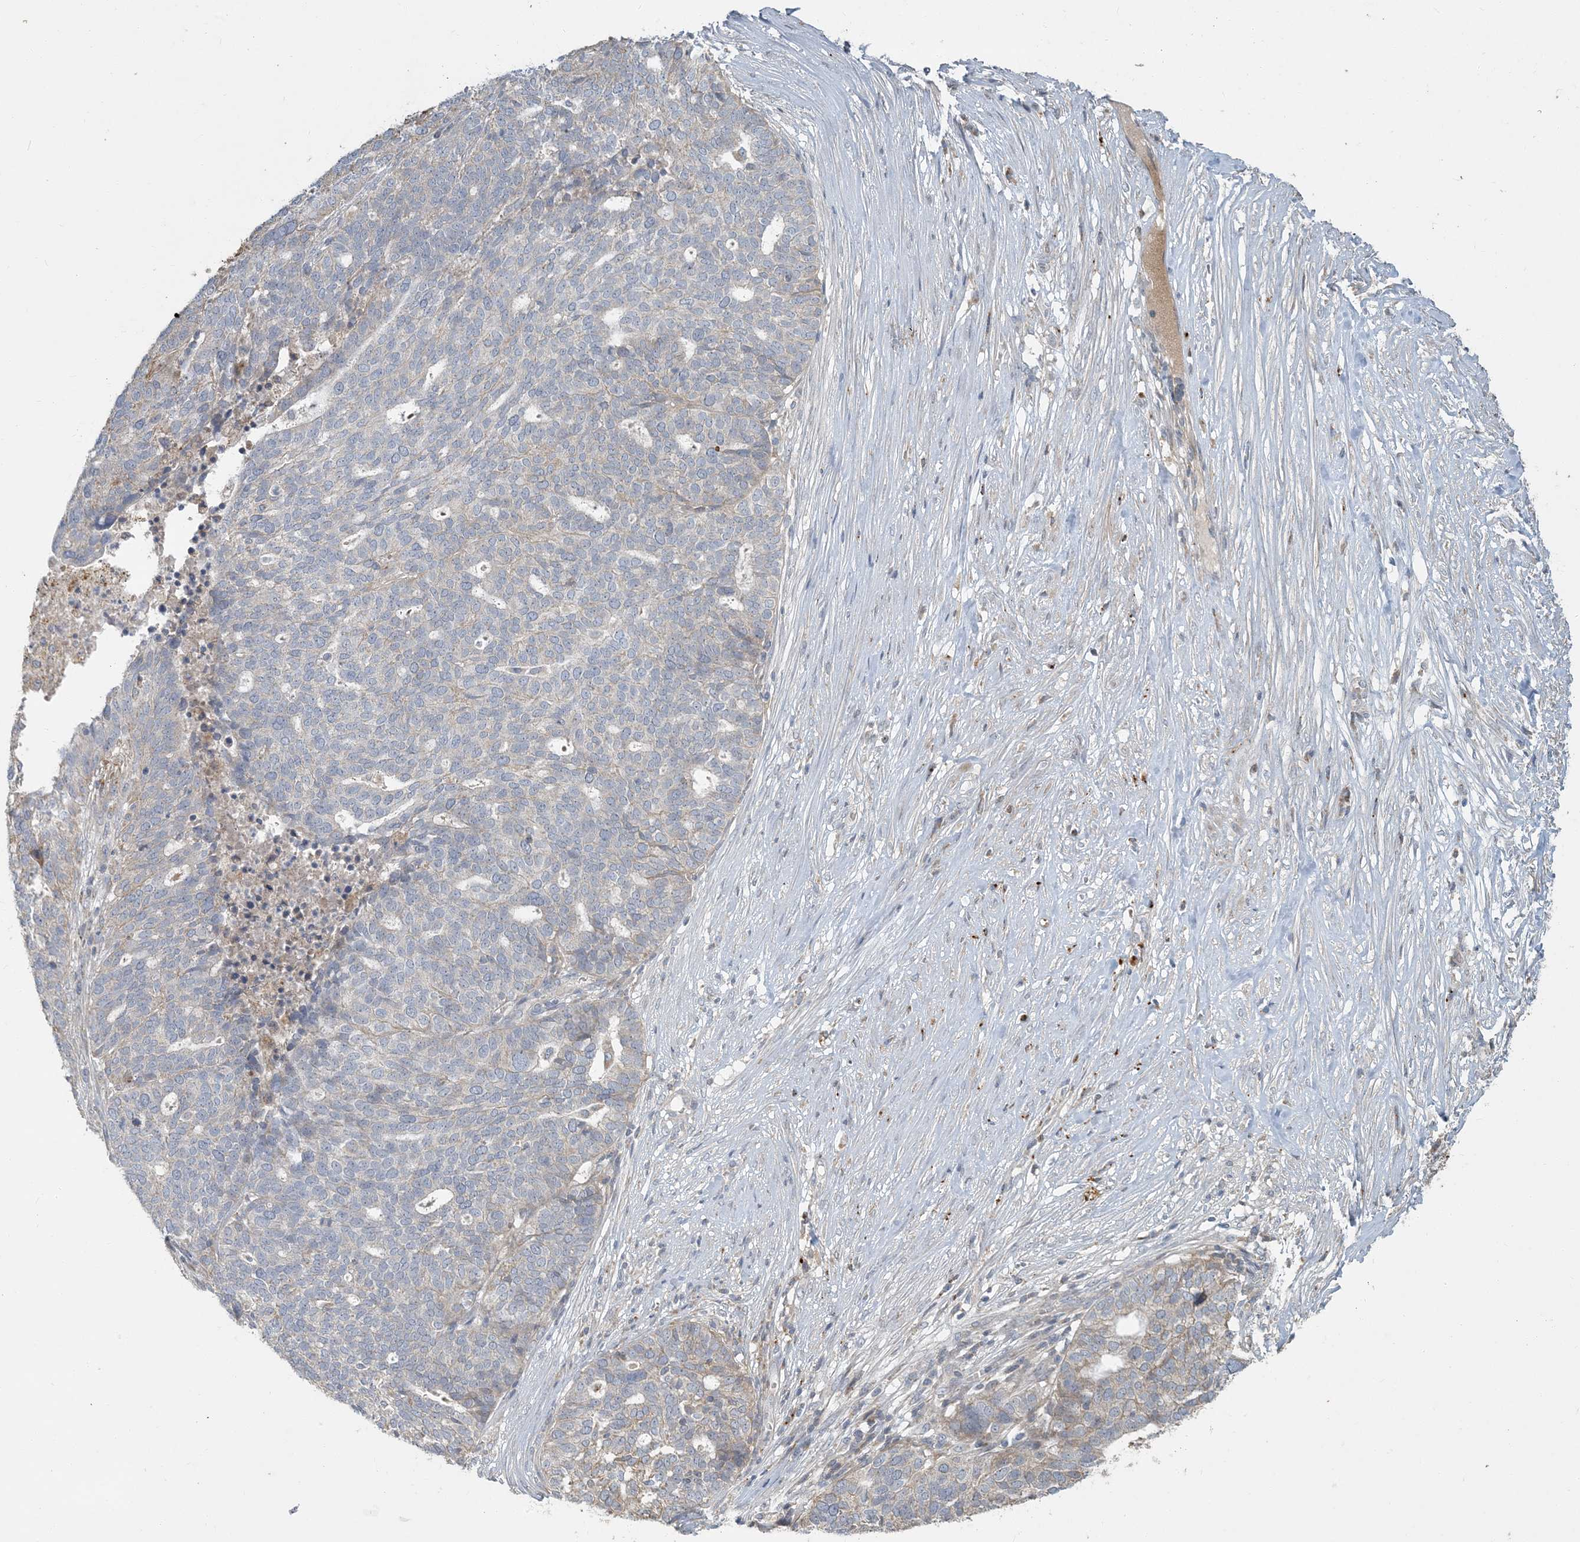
{"staining": {"intensity": "negative", "quantity": "none", "location": "none"}, "tissue": "ovarian cancer", "cell_type": "Tumor cells", "image_type": "cancer", "snomed": [{"axis": "morphology", "description": "Cystadenocarcinoma, serous, NOS"}, {"axis": "topography", "description": "Ovary"}], "caption": "Tumor cells show no significant expression in serous cystadenocarcinoma (ovarian). Brightfield microscopy of immunohistochemistry (IHC) stained with DAB (3,3'-diaminobenzidine) (brown) and hematoxylin (blue), captured at high magnification.", "gene": "LTN1", "patient": {"sex": "female", "age": 59}}